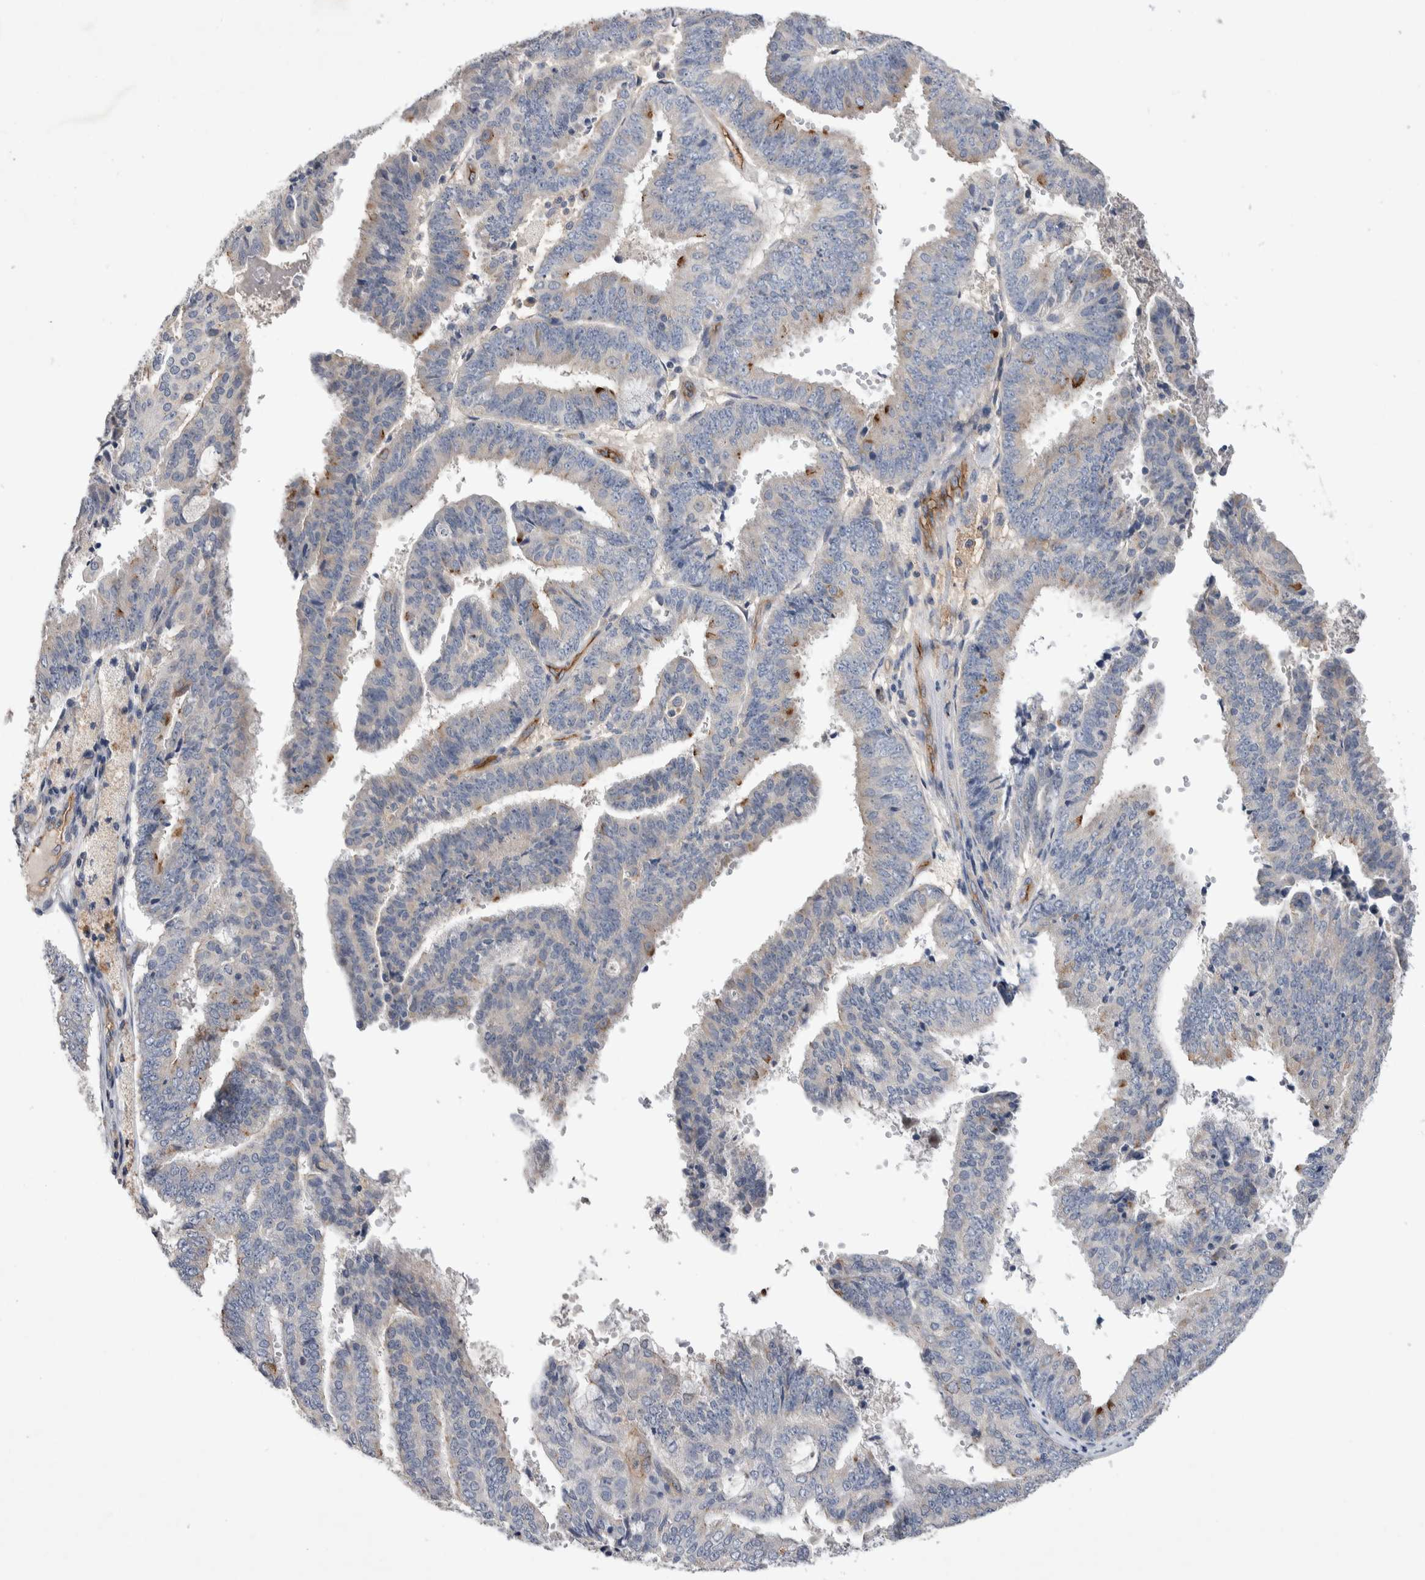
{"staining": {"intensity": "moderate", "quantity": "<25%", "location": "cytoplasmic/membranous"}, "tissue": "endometrial cancer", "cell_type": "Tumor cells", "image_type": "cancer", "snomed": [{"axis": "morphology", "description": "Adenocarcinoma, NOS"}, {"axis": "topography", "description": "Endometrium"}], "caption": "Tumor cells display low levels of moderate cytoplasmic/membranous staining in approximately <25% of cells in human endometrial adenocarcinoma.", "gene": "CEP131", "patient": {"sex": "female", "age": 63}}